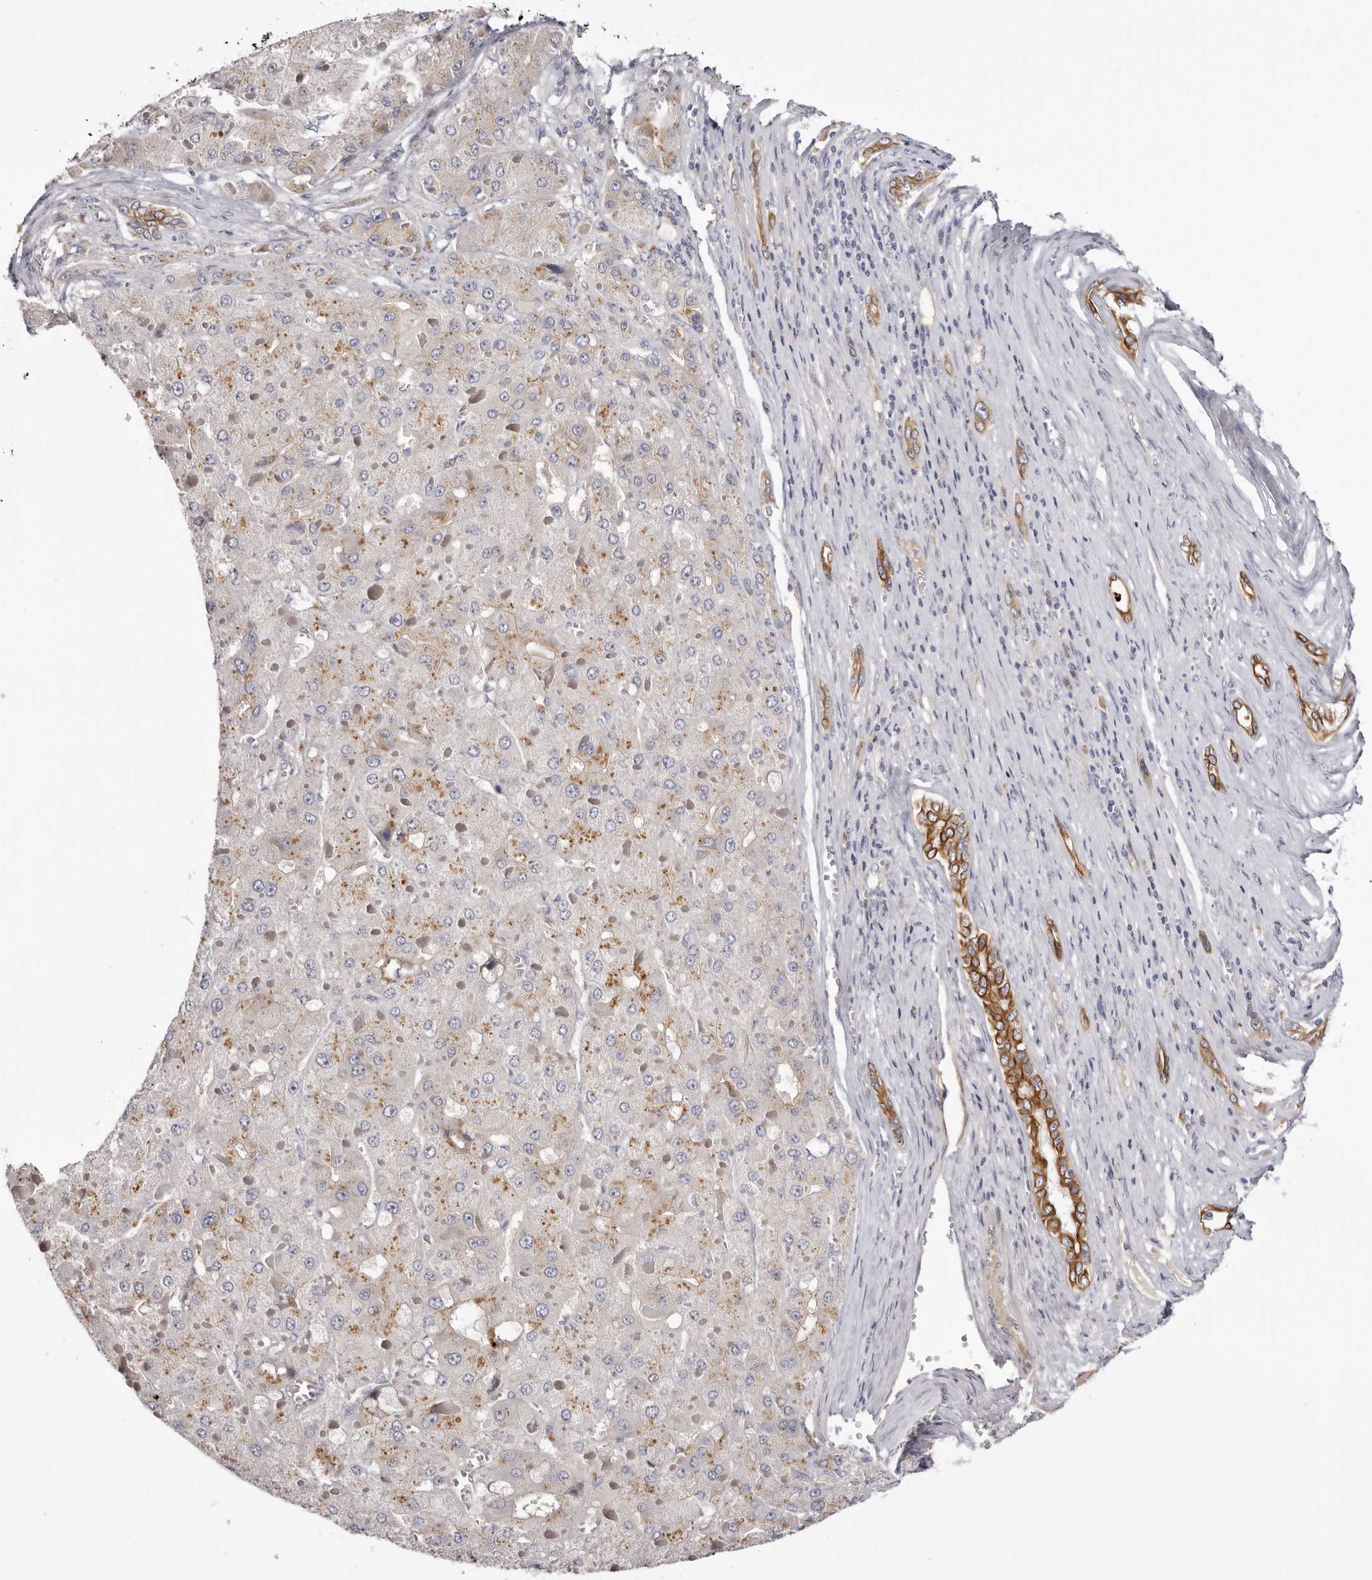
{"staining": {"intensity": "weak", "quantity": ">75%", "location": "cytoplasmic/membranous"}, "tissue": "liver cancer", "cell_type": "Tumor cells", "image_type": "cancer", "snomed": [{"axis": "morphology", "description": "Carcinoma, Hepatocellular, NOS"}, {"axis": "topography", "description": "Liver"}], "caption": "A brown stain shows weak cytoplasmic/membranous positivity of a protein in liver hepatocellular carcinoma tumor cells.", "gene": "STK16", "patient": {"sex": "female", "age": 73}}